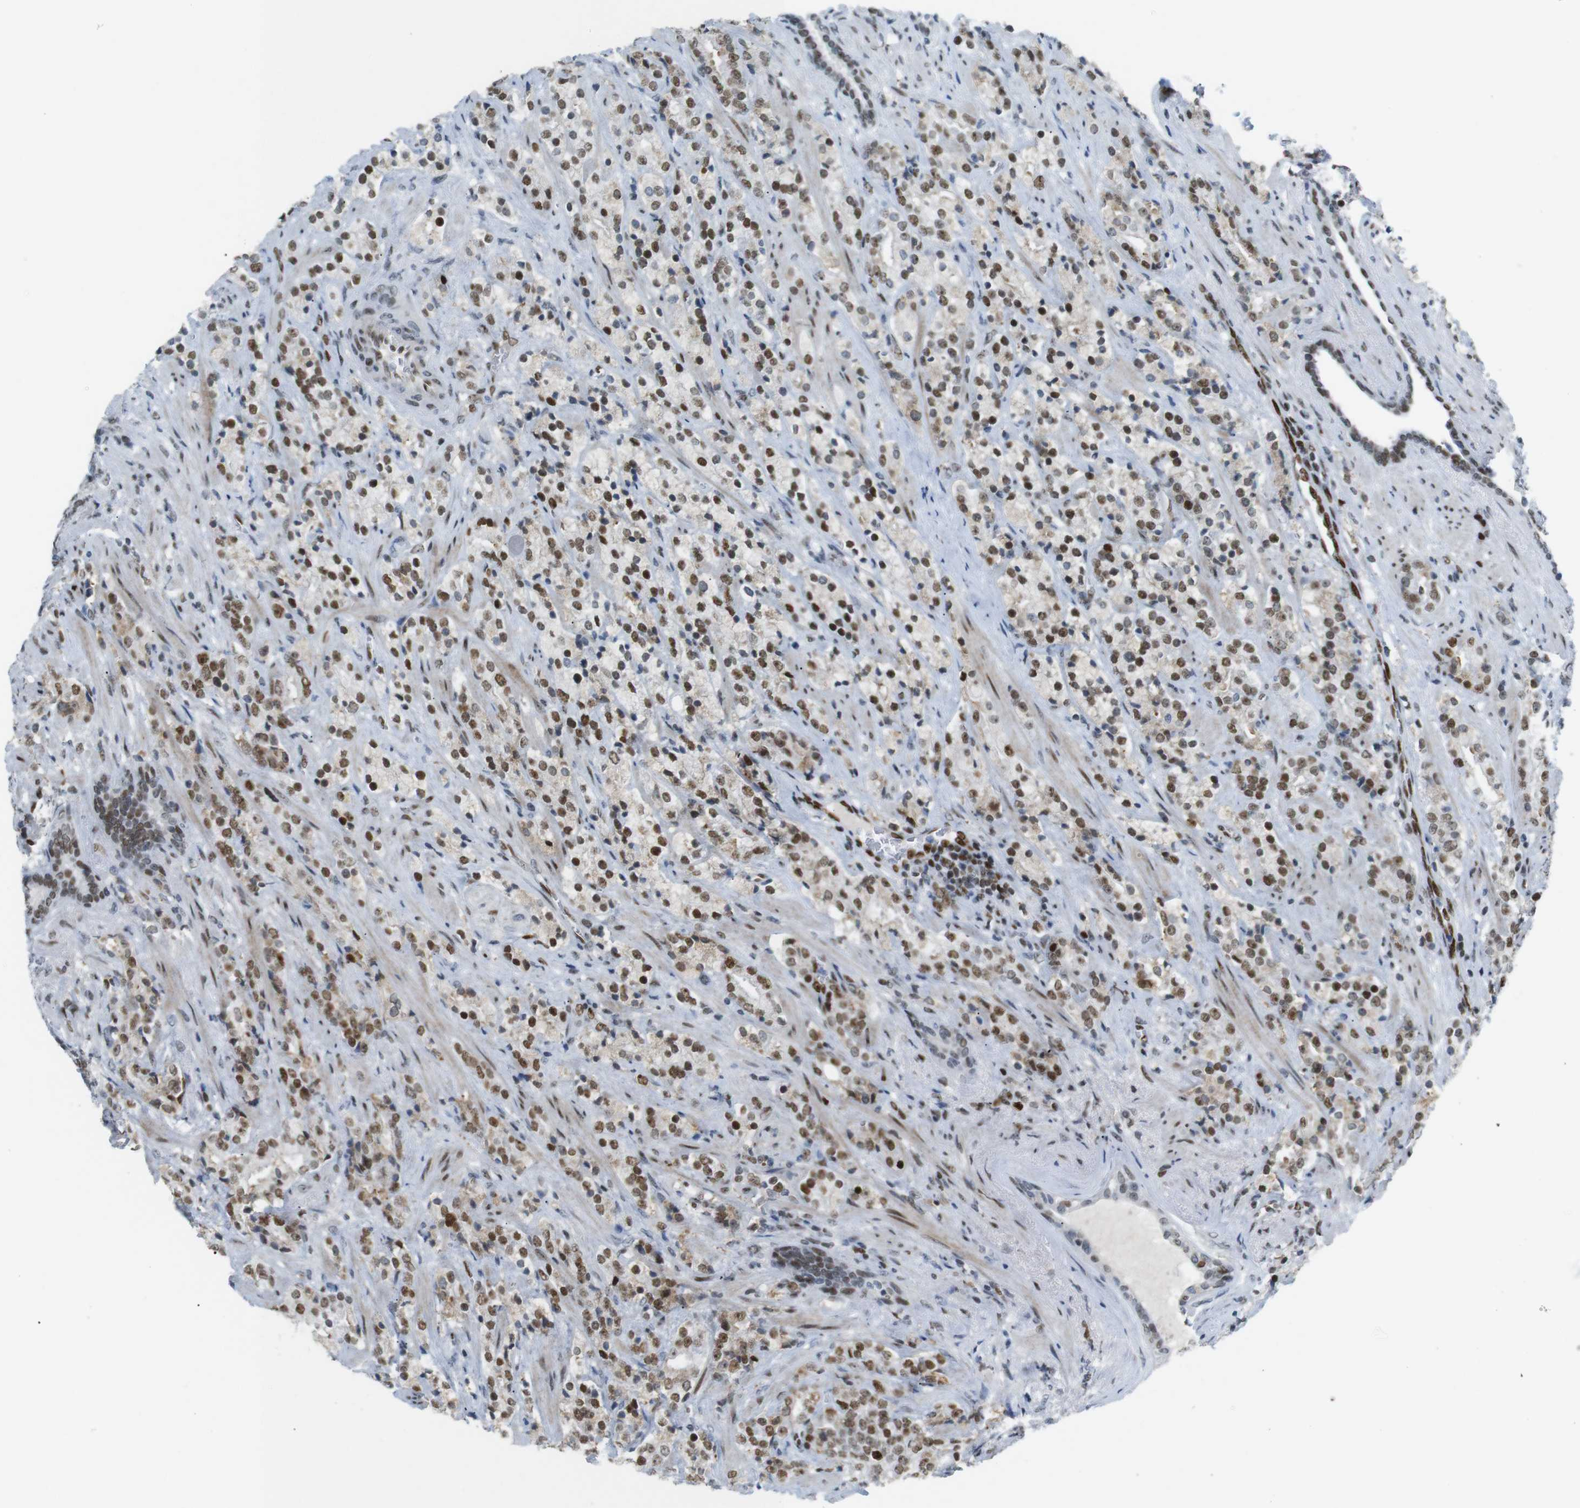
{"staining": {"intensity": "moderate", "quantity": ">75%", "location": "nuclear"}, "tissue": "prostate cancer", "cell_type": "Tumor cells", "image_type": "cancer", "snomed": [{"axis": "morphology", "description": "Adenocarcinoma, High grade"}, {"axis": "topography", "description": "Prostate"}], "caption": "Prostate cancer (high-grade adenocarcinoma) was stained to show a protein in brown. There is medium levels of moderate nuclear expression in approximately >75% of tumor cells.", "gene": "RIOX2", "patient": {"sex": "male", "age": 71}}